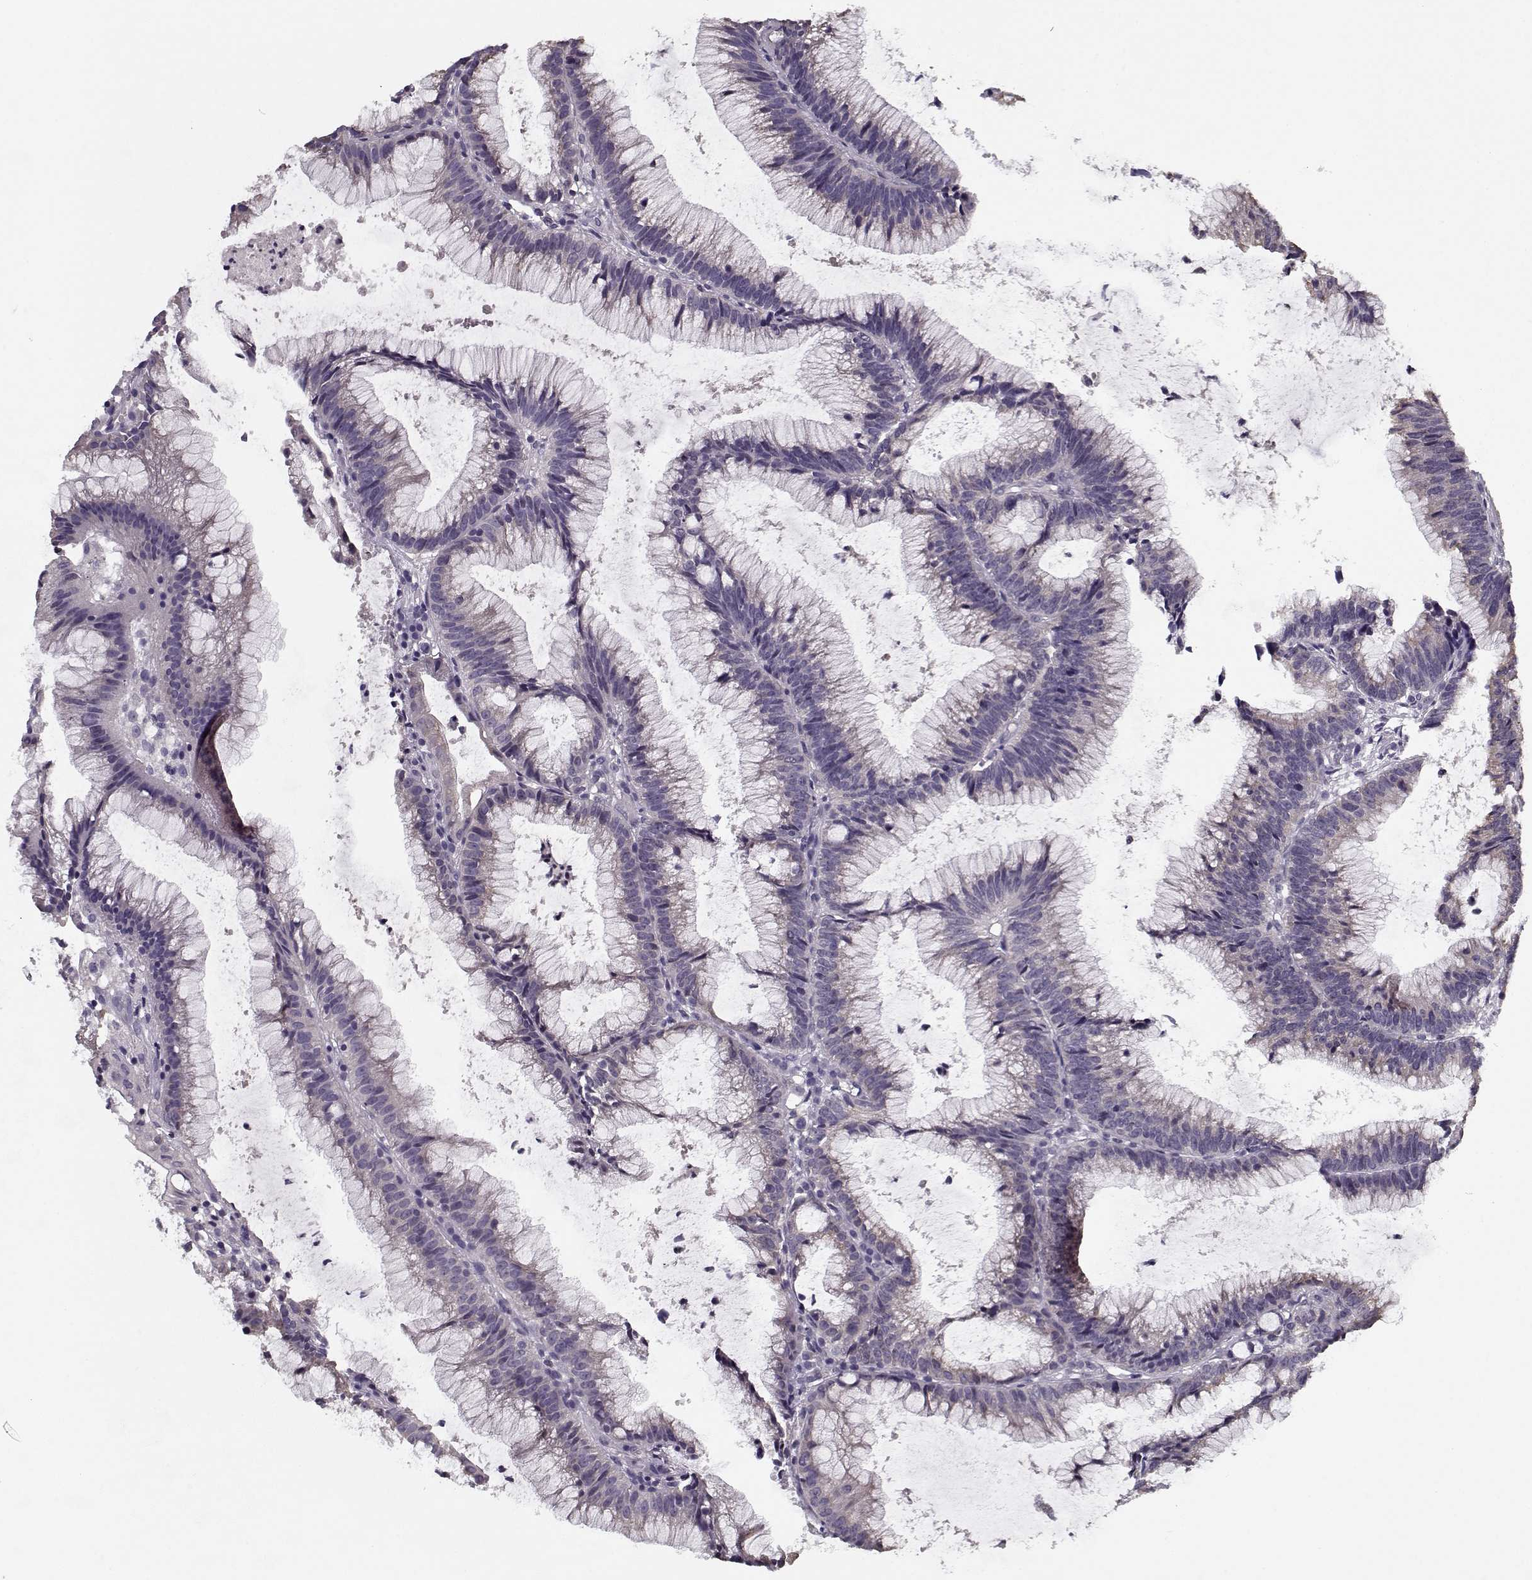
{"staining": {"intensity": "negative", "quantity": "none", "location": "none"}, "tissue": "colorectal cancer", "cell_type": "Tumor cells", "image_type": "cancer", "snomed": [{"axis": "morphology", "description": "Adenocarcinoma, NOS"}, {"axis": "topography", "description": "Colon"}], "caption": "An image of human adenocarcinoma (colorectal) is negative for staining in tumor cells. The staining is performed using DAB (3,3'-diaminobenzidine) brown chromogen with nuclei counter-stained in using hematoxylin.", "gene": "TESPA1", "patient": {"sex": "female", "age": 78}}